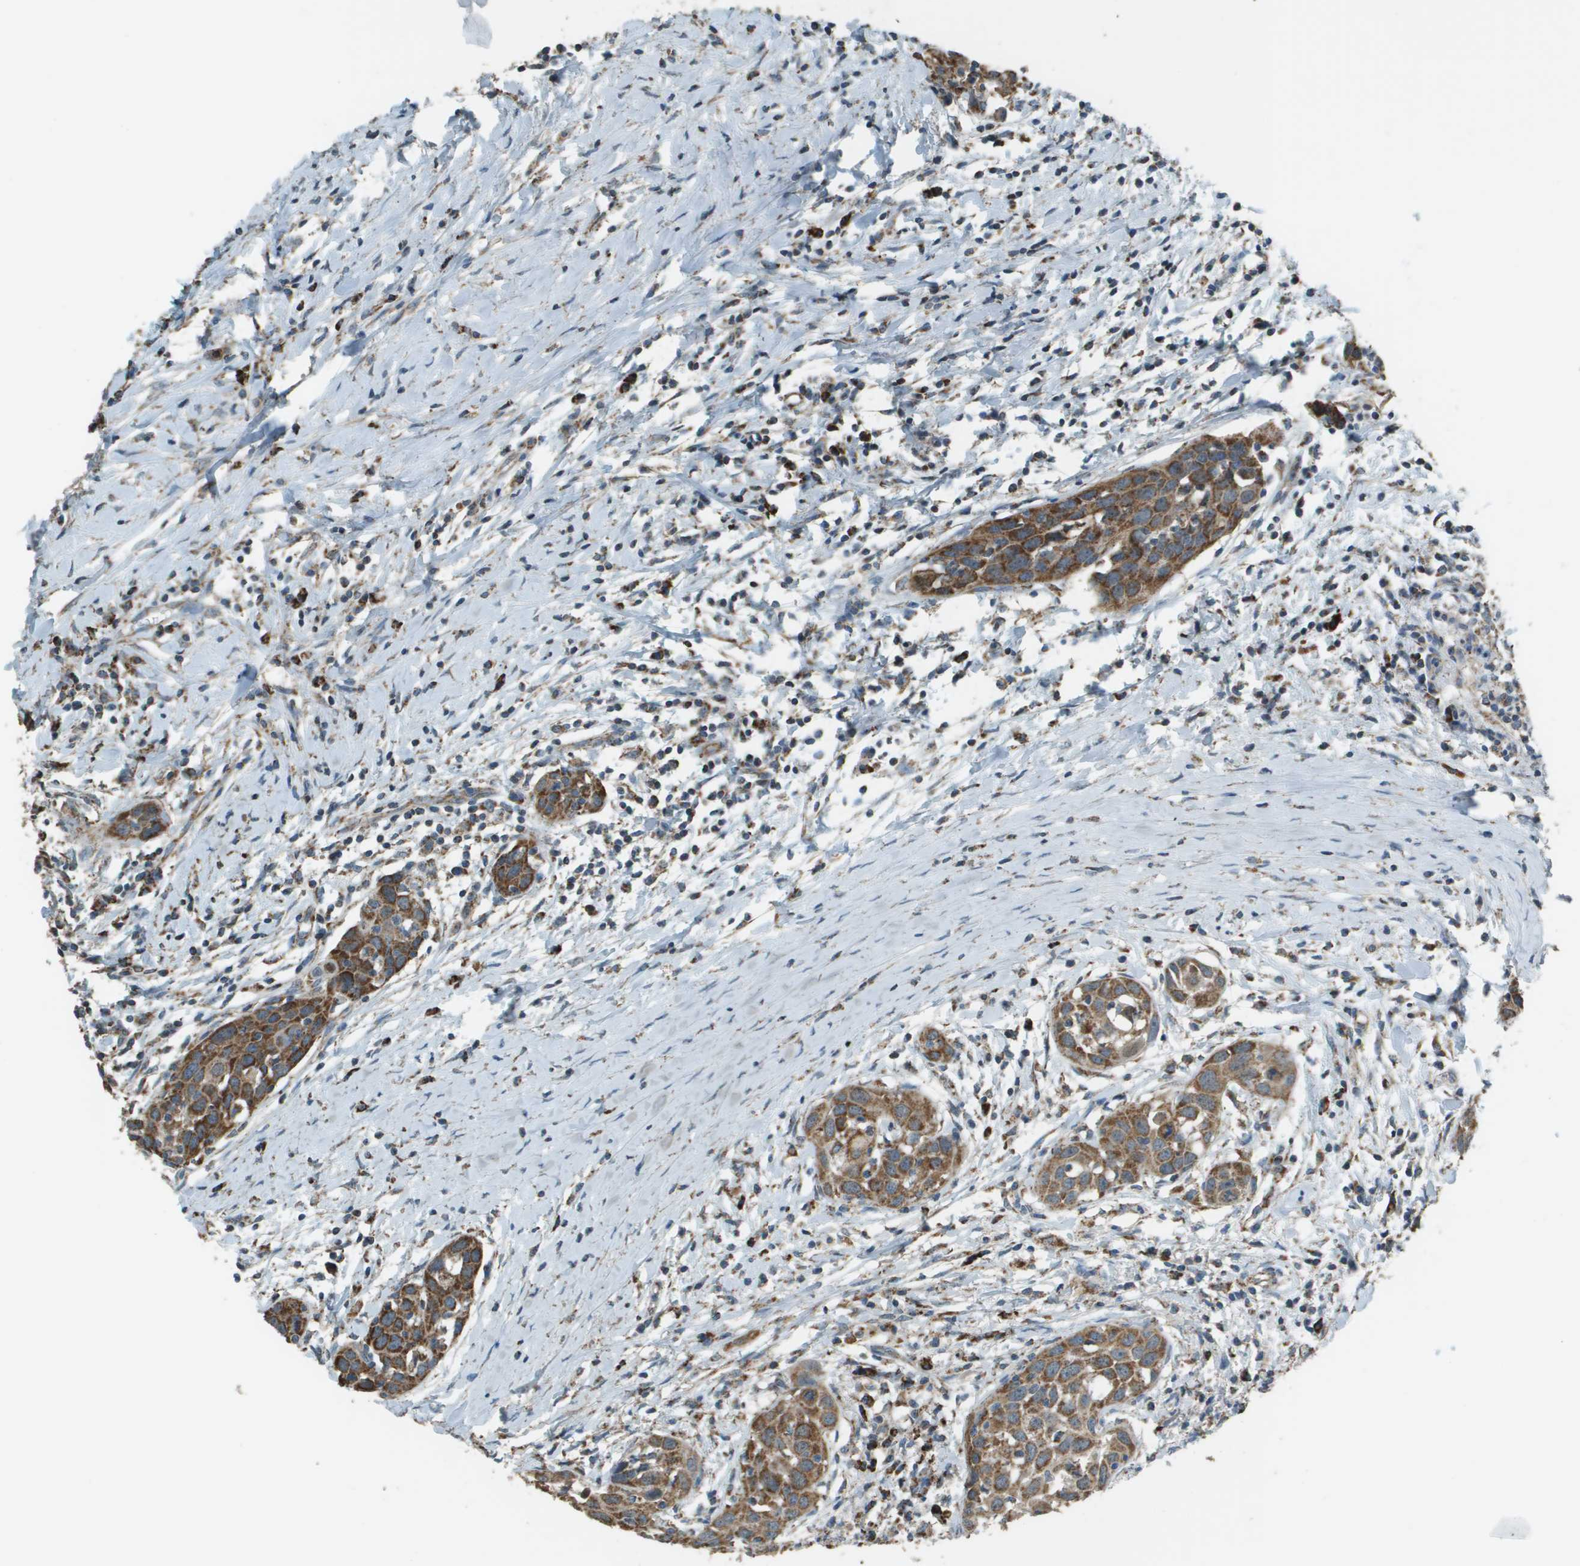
{"staining": {"intensity": "moderate", "quantity": ">75%", "location": "cytoplasmic/membranous"}, "tissue": "head and neck cancer", "cell_type": "Tumor cells", "image_type": "cancer", "snomed": [{"axis": "morphology", "description": "Squamous cell carcinoma, NOS"}, {"axis": "topography", "description": "Oral tissue"}, {"axis": "topography", "description": "Head-Neck"}], "caption": "A medium amount of moderate cytoplasmic/membranous positivity is seen in about >75% of tumor cells in head and neck cancer tissue. (DAB IHC, brown staining for protein, blue staining for nuclei).", "gene": "FH", "patient": {"sex": "female", "age": 50}}